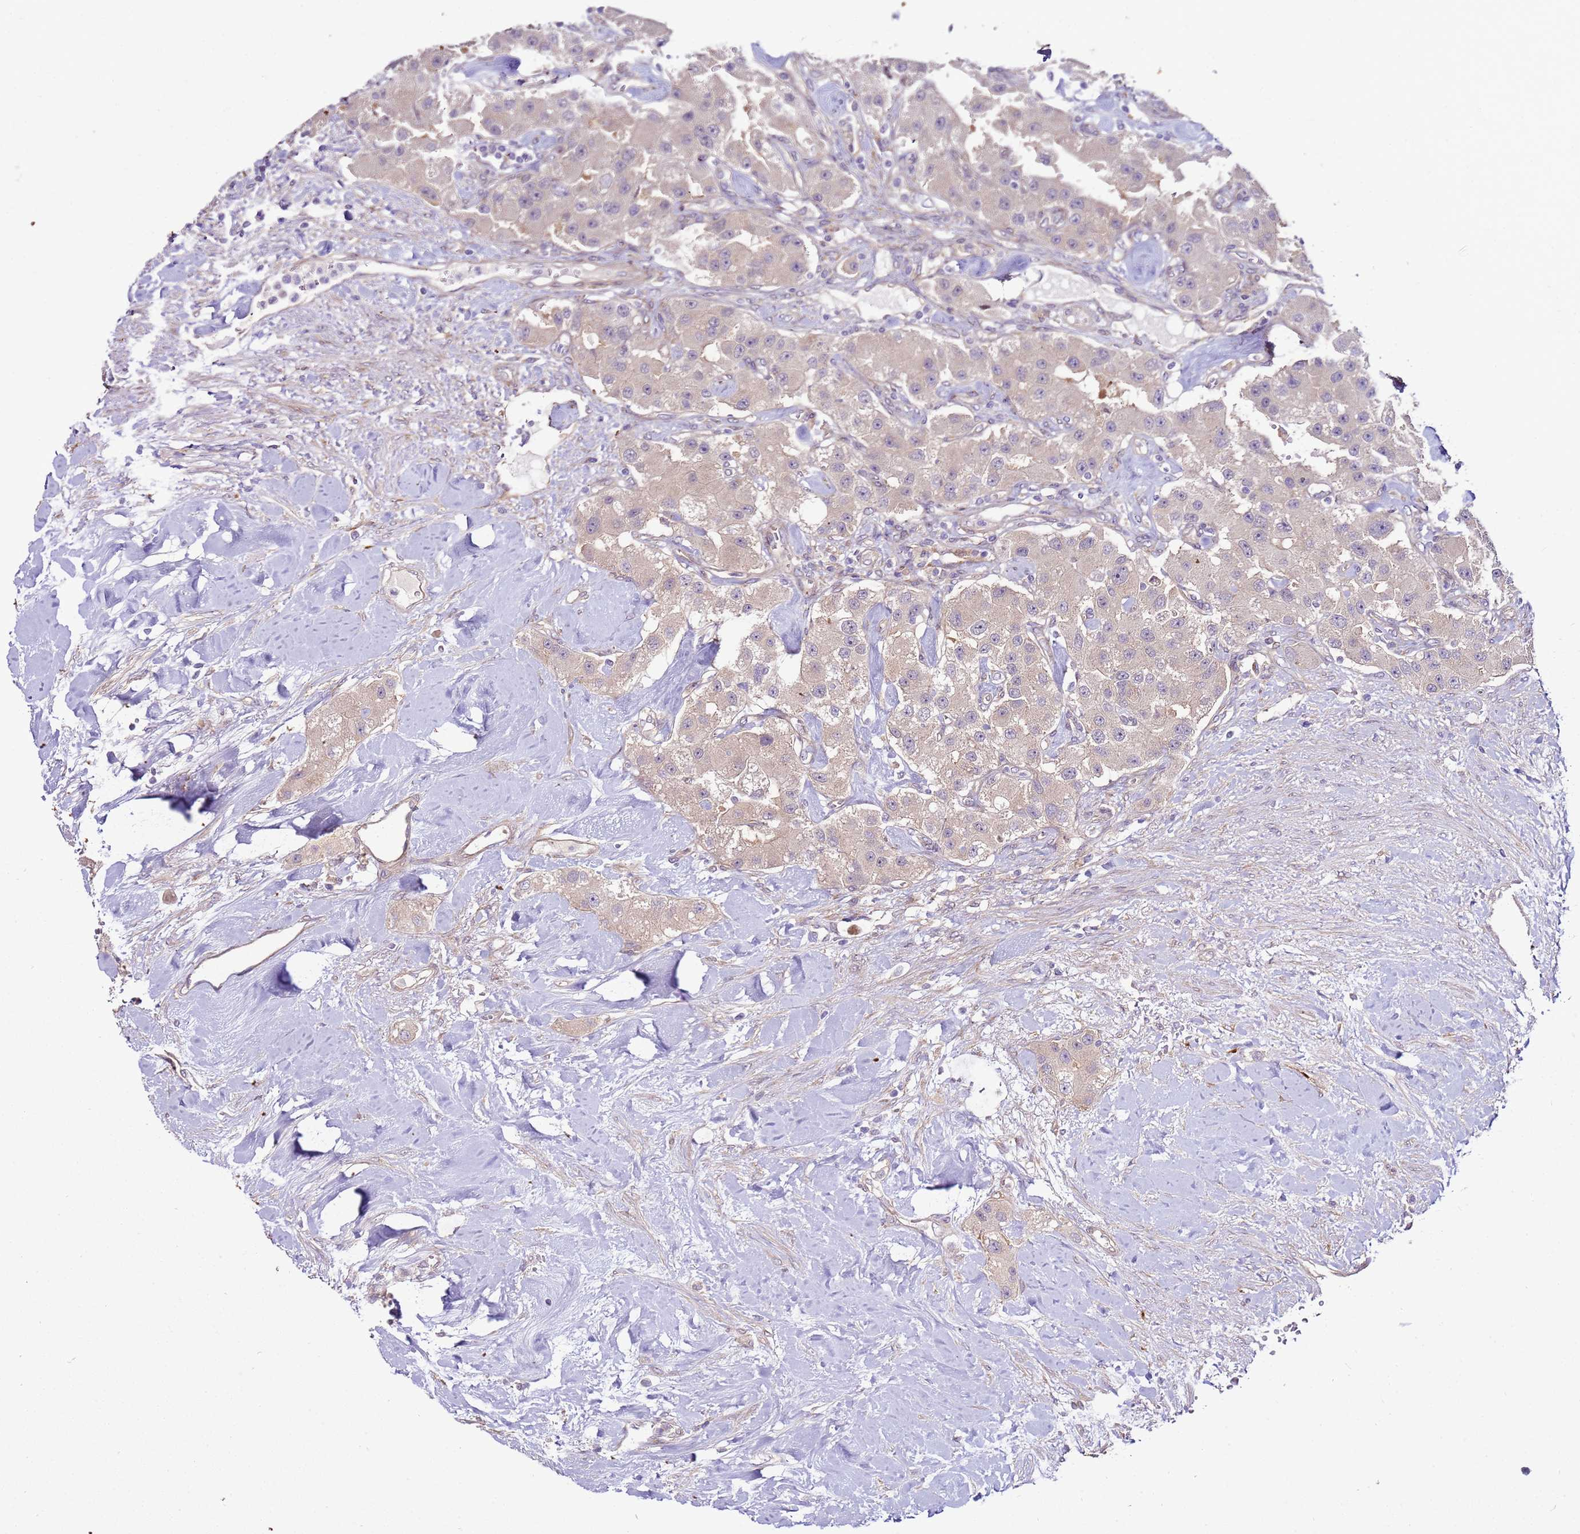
{"staining": {"intensity": "weak", "quantity": "<25%", "location": "cytoplasmic/membranous"}, "tissue": "carcinoid", "cell_type": "Tumor cells", "image_type": "cancer", "snomed": [{"axis": "morphology", "description": "Carcinoid, malignant, NOS"}, {"axis": "topography", "description": "Pancreas"}], "caption": "The image exhibits no staining of tumor cells in carcinoid (malignant).", "gene": "SCARA3", "patient": {"sex": "male", "age": 41}}